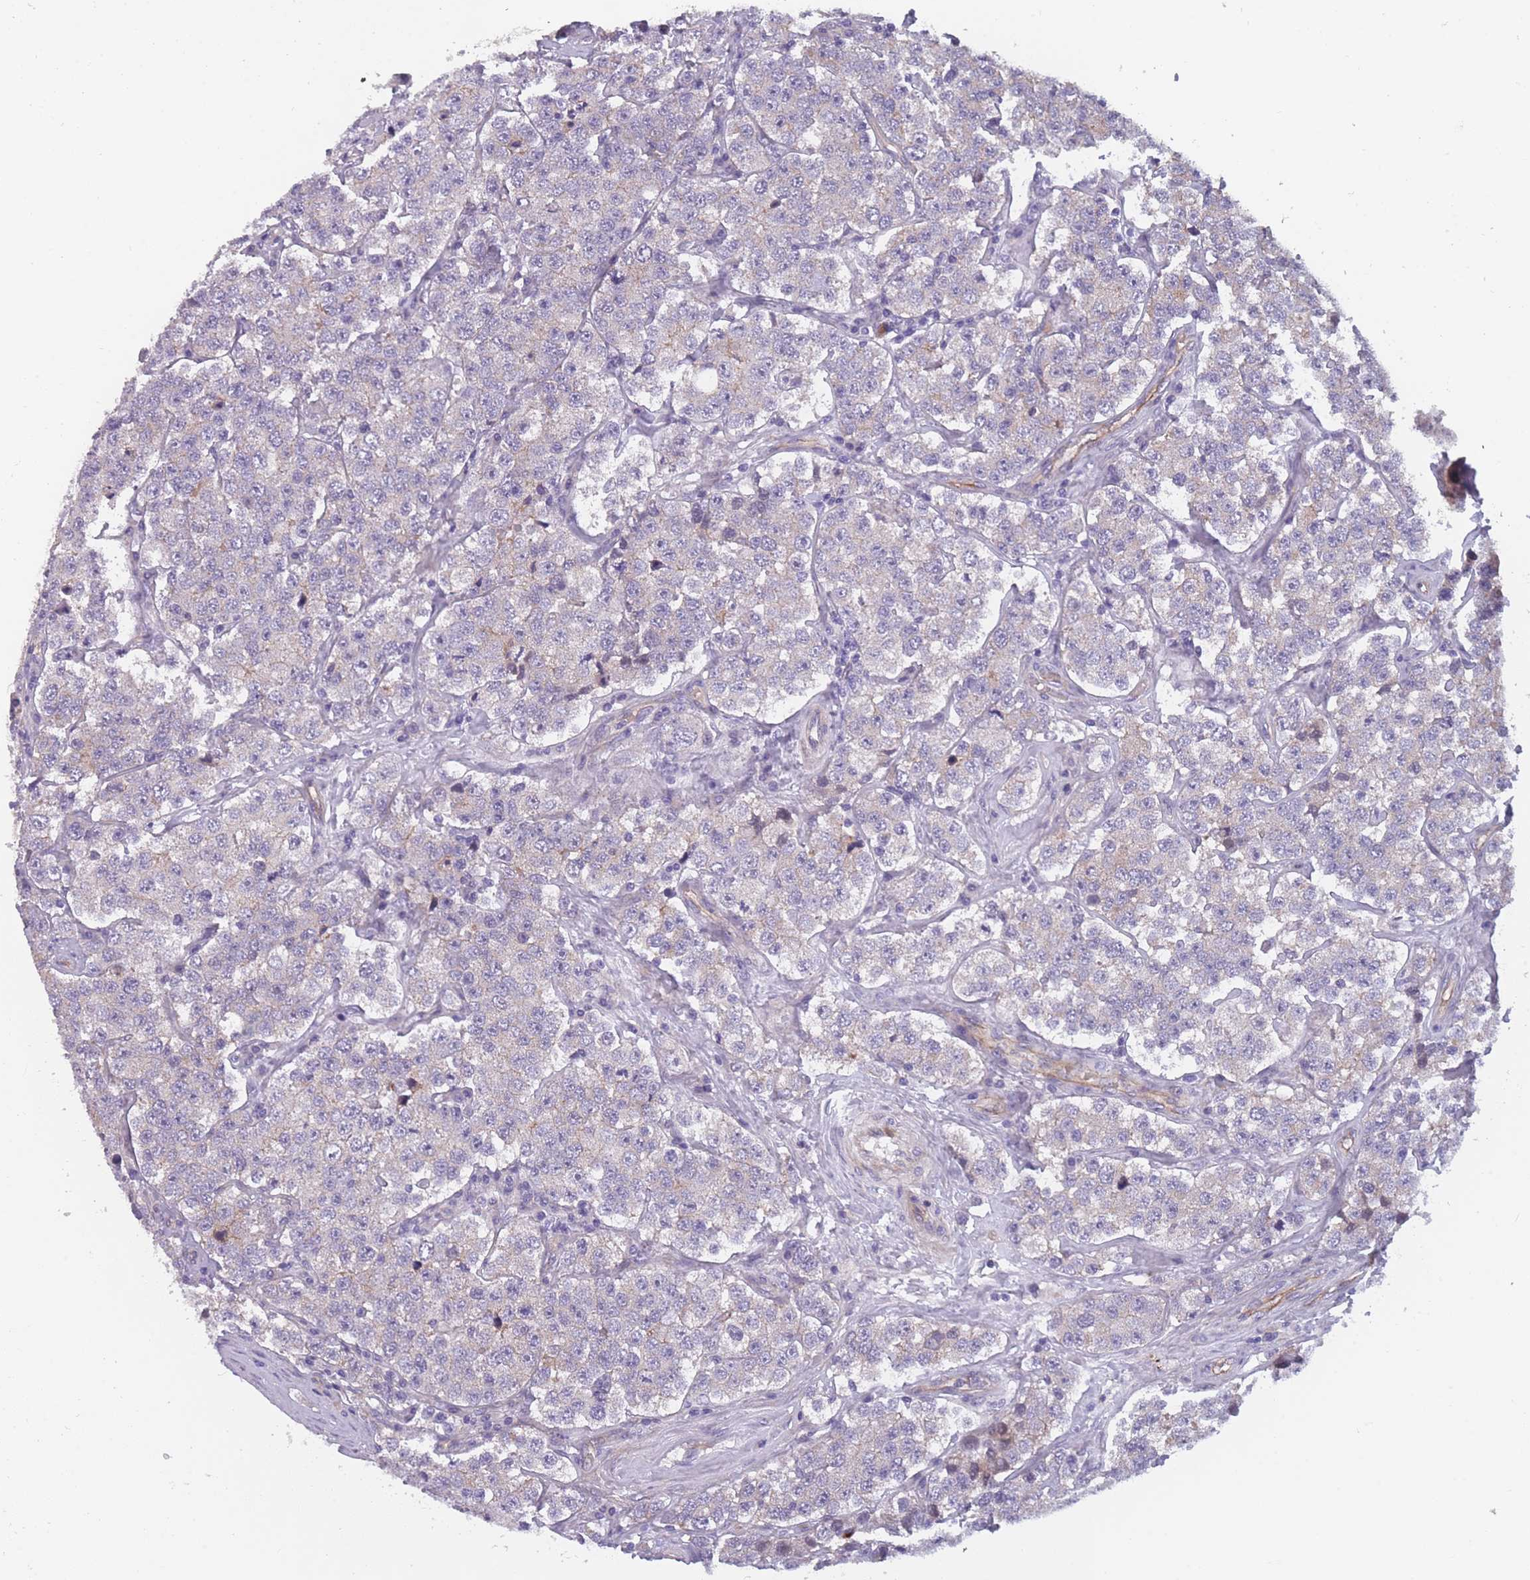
{"staining": {"intensity": "negative", "quantity": "none", "location": "none"}, "tissue": "testis cancer", "cell_type": "Tumor cells", "image_type": "cancer", "snomed": [{"axis": "morphology", "description": "Seminoma, NOS"}, {"axis": "topography", "description": "Testis"}], "caption": "Immunohistochemistry histopathology image of neoplastic tissue: human seminoma (testis) stained with DAB (3,3'-diaminobenzidine) exhibits no significant protein positivity in tumor cells. The staining was performed using DAB (3,3'-diaminobenzidine) to visualize the protein expression in brown, while the nuclei were stained in blue with hematoxylin (Magnification: 20x).", "gene": "FAM83F", "patient": {"sex": "male", "age": 34}}